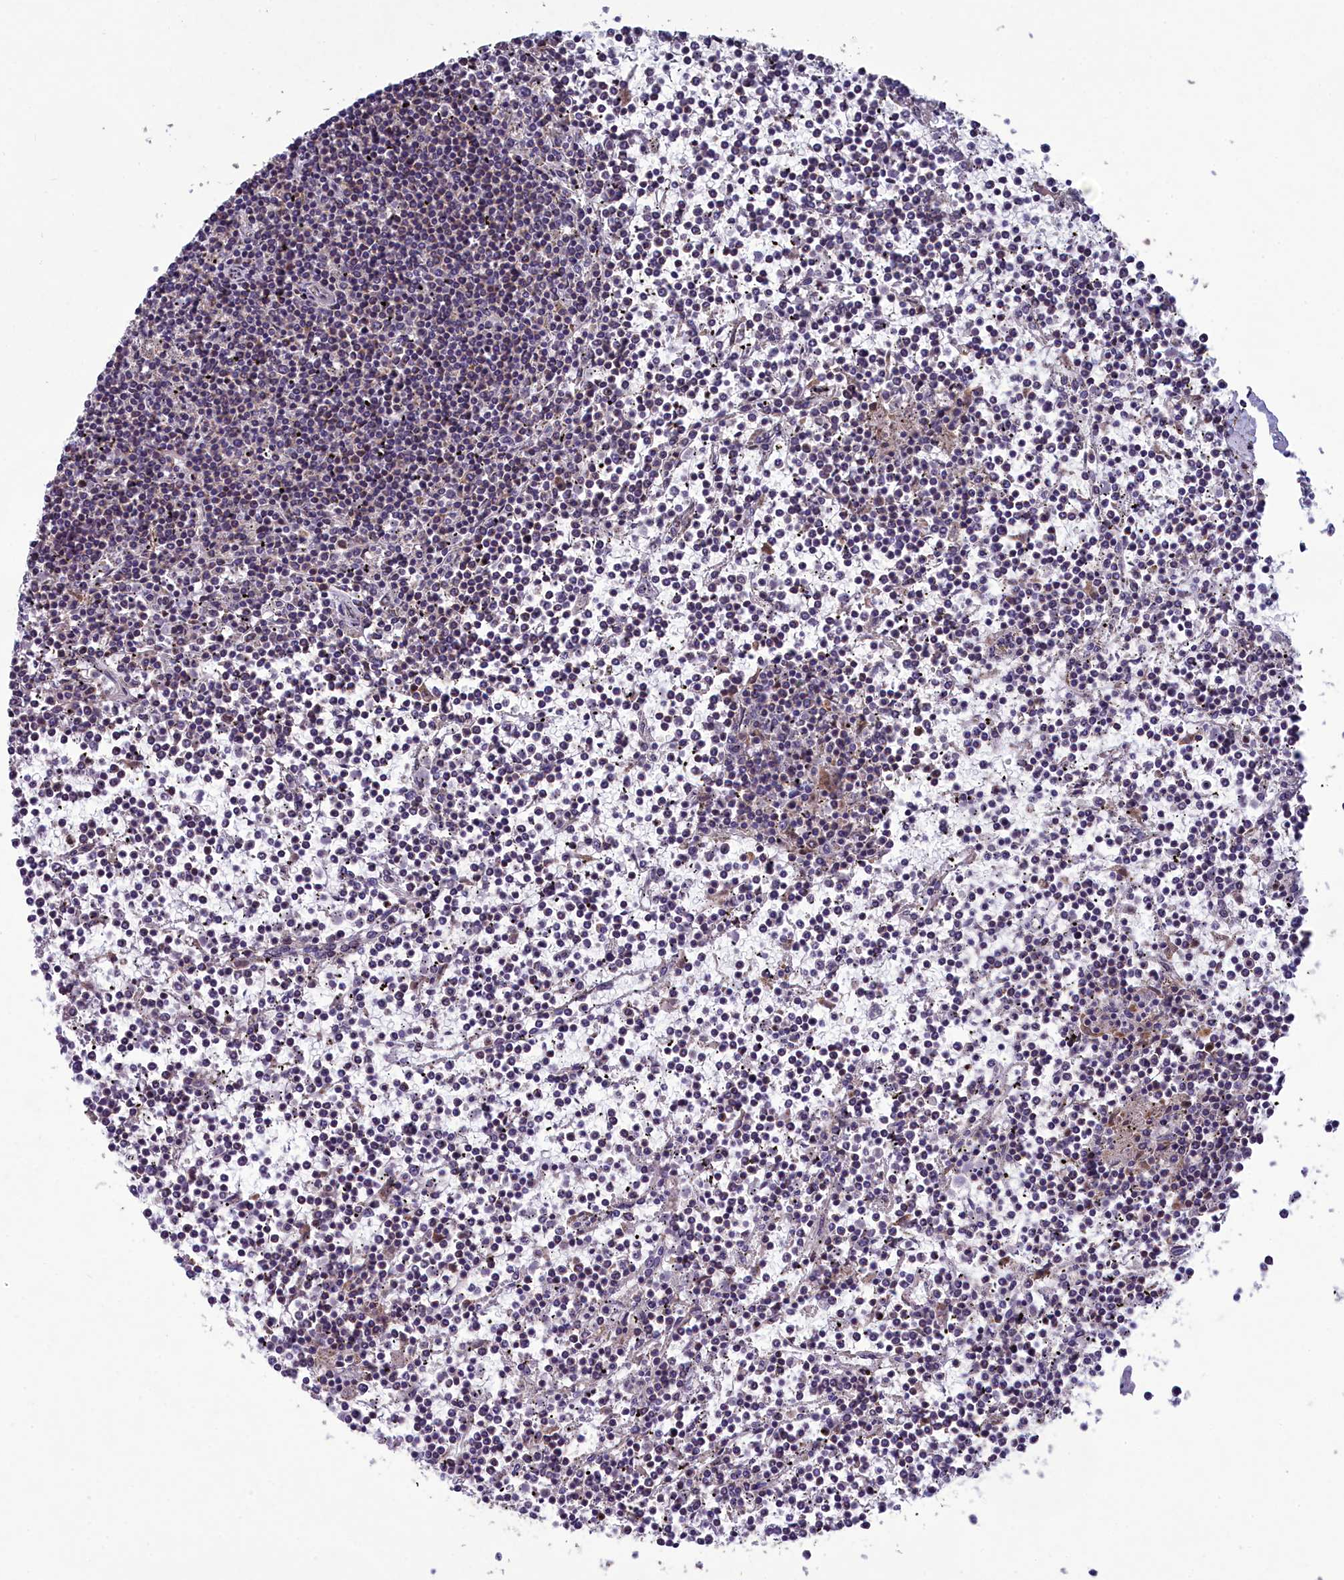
{"staining": {"intensity": "negative", "quantity": "none", "location": "none"}, "tissue": "lymphoma", "cell_type": "Tumor cells", "image_type": "cancer", "snomed": [{"axis": "morphology", "description": "Malignant lymphoma, non-Hodgkin's type, Low grade"}, {"axis": "topography", "description": "Spleen"}], "caption": "DAB (3,3'-diaminobenzidine) immunohistochemical staining of human low-grade malignant lymphoma, non-Hodgkin's type exhibits no significant staining in tumor cells.", "gene": "BLTP2", "patient": {"sex": "female", "age": 19}}